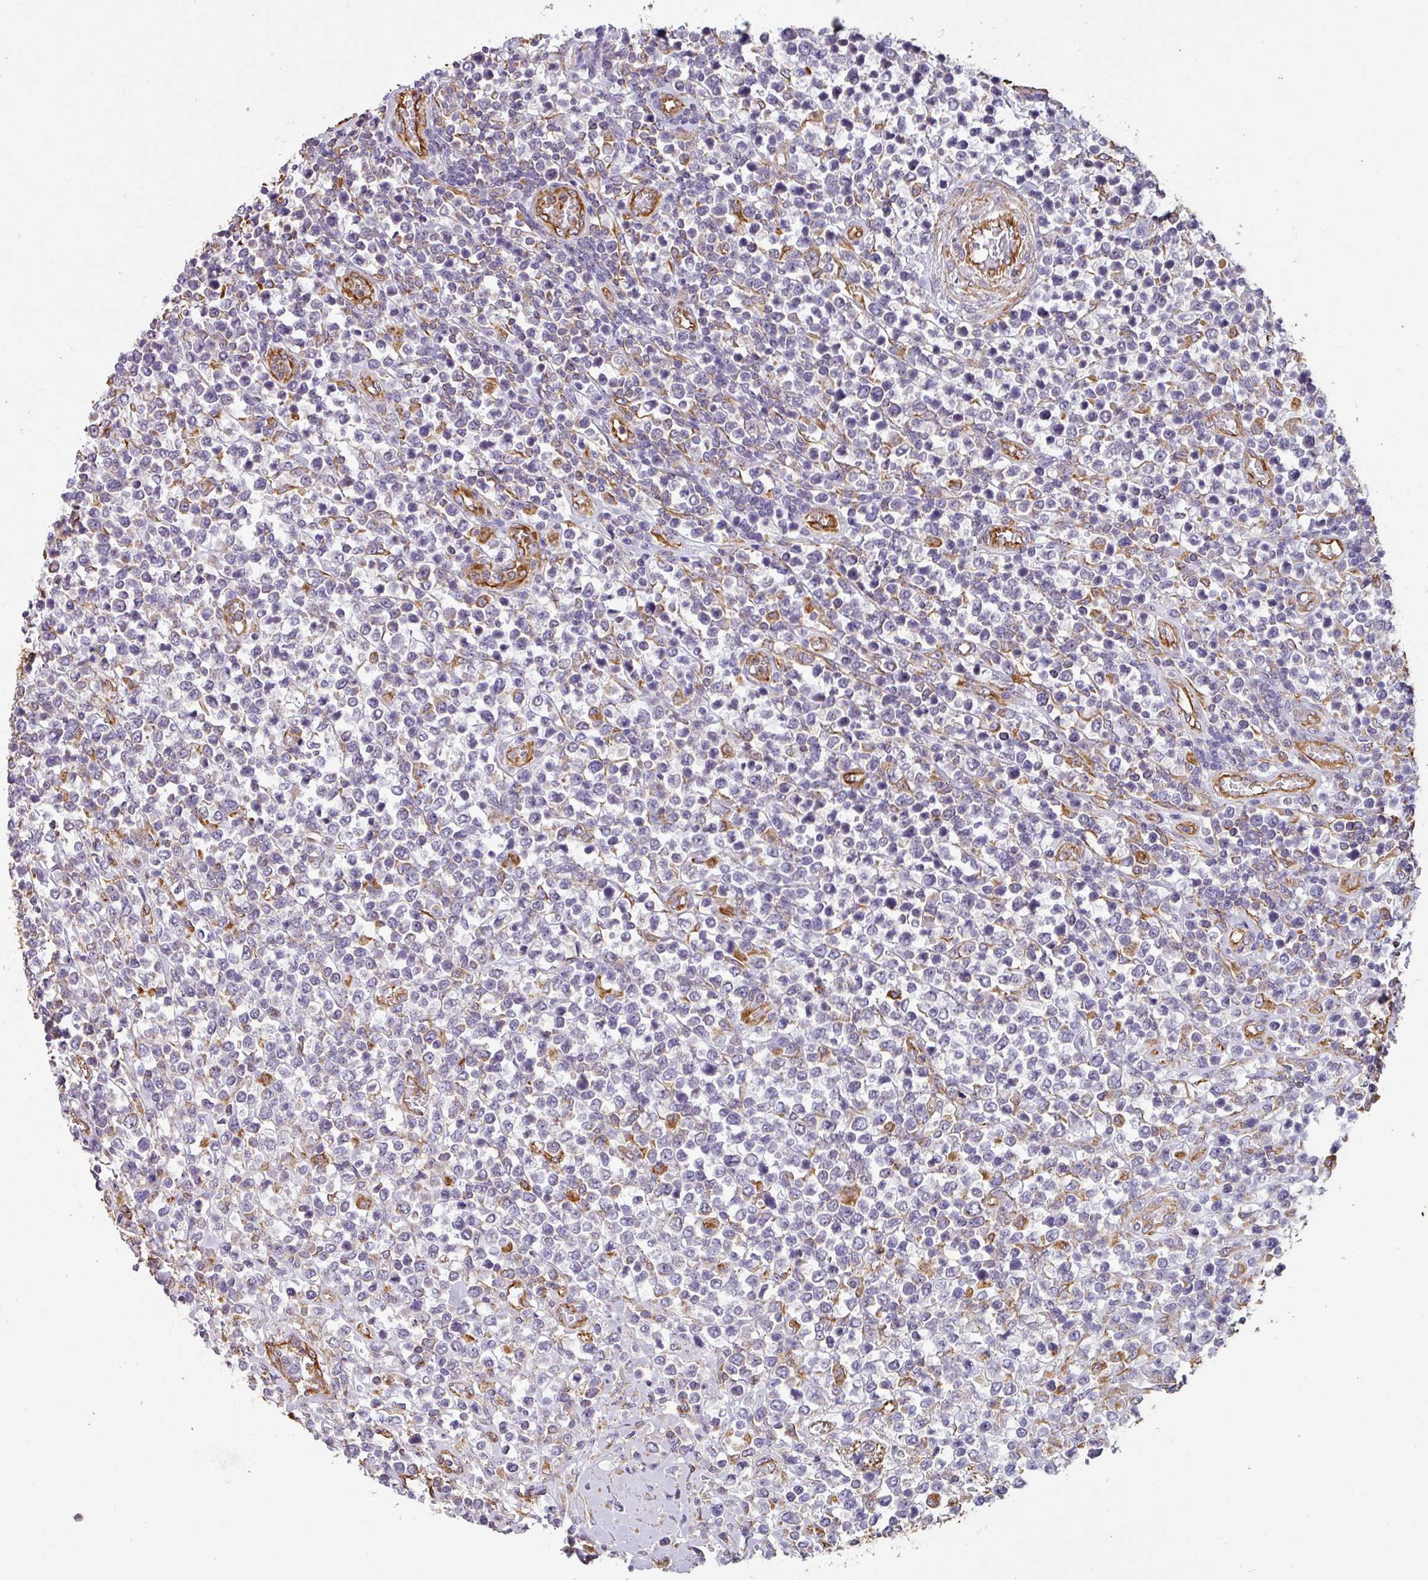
{"staining": {"intensity": "weak", "quantity": "<25%", "location": "cytoplasmic/membranous"}, "tissue": "lymphoma", "cell_type": "Tumor cells", "image_type": "cancer", "snomed": [{"axis": "morphology", "description": "Malignant lymphoma, non-Hodgkin's type, High grade"}, {"axis": "topography", "description": "Soft tissue"}], "caption": "An image of human high-grade malignant lymphoma, non-Hodgkin's type is negative for staining in tumor cells.", "gene": "ZNF280C", "patient": {"sex": "female", "age": 56}}